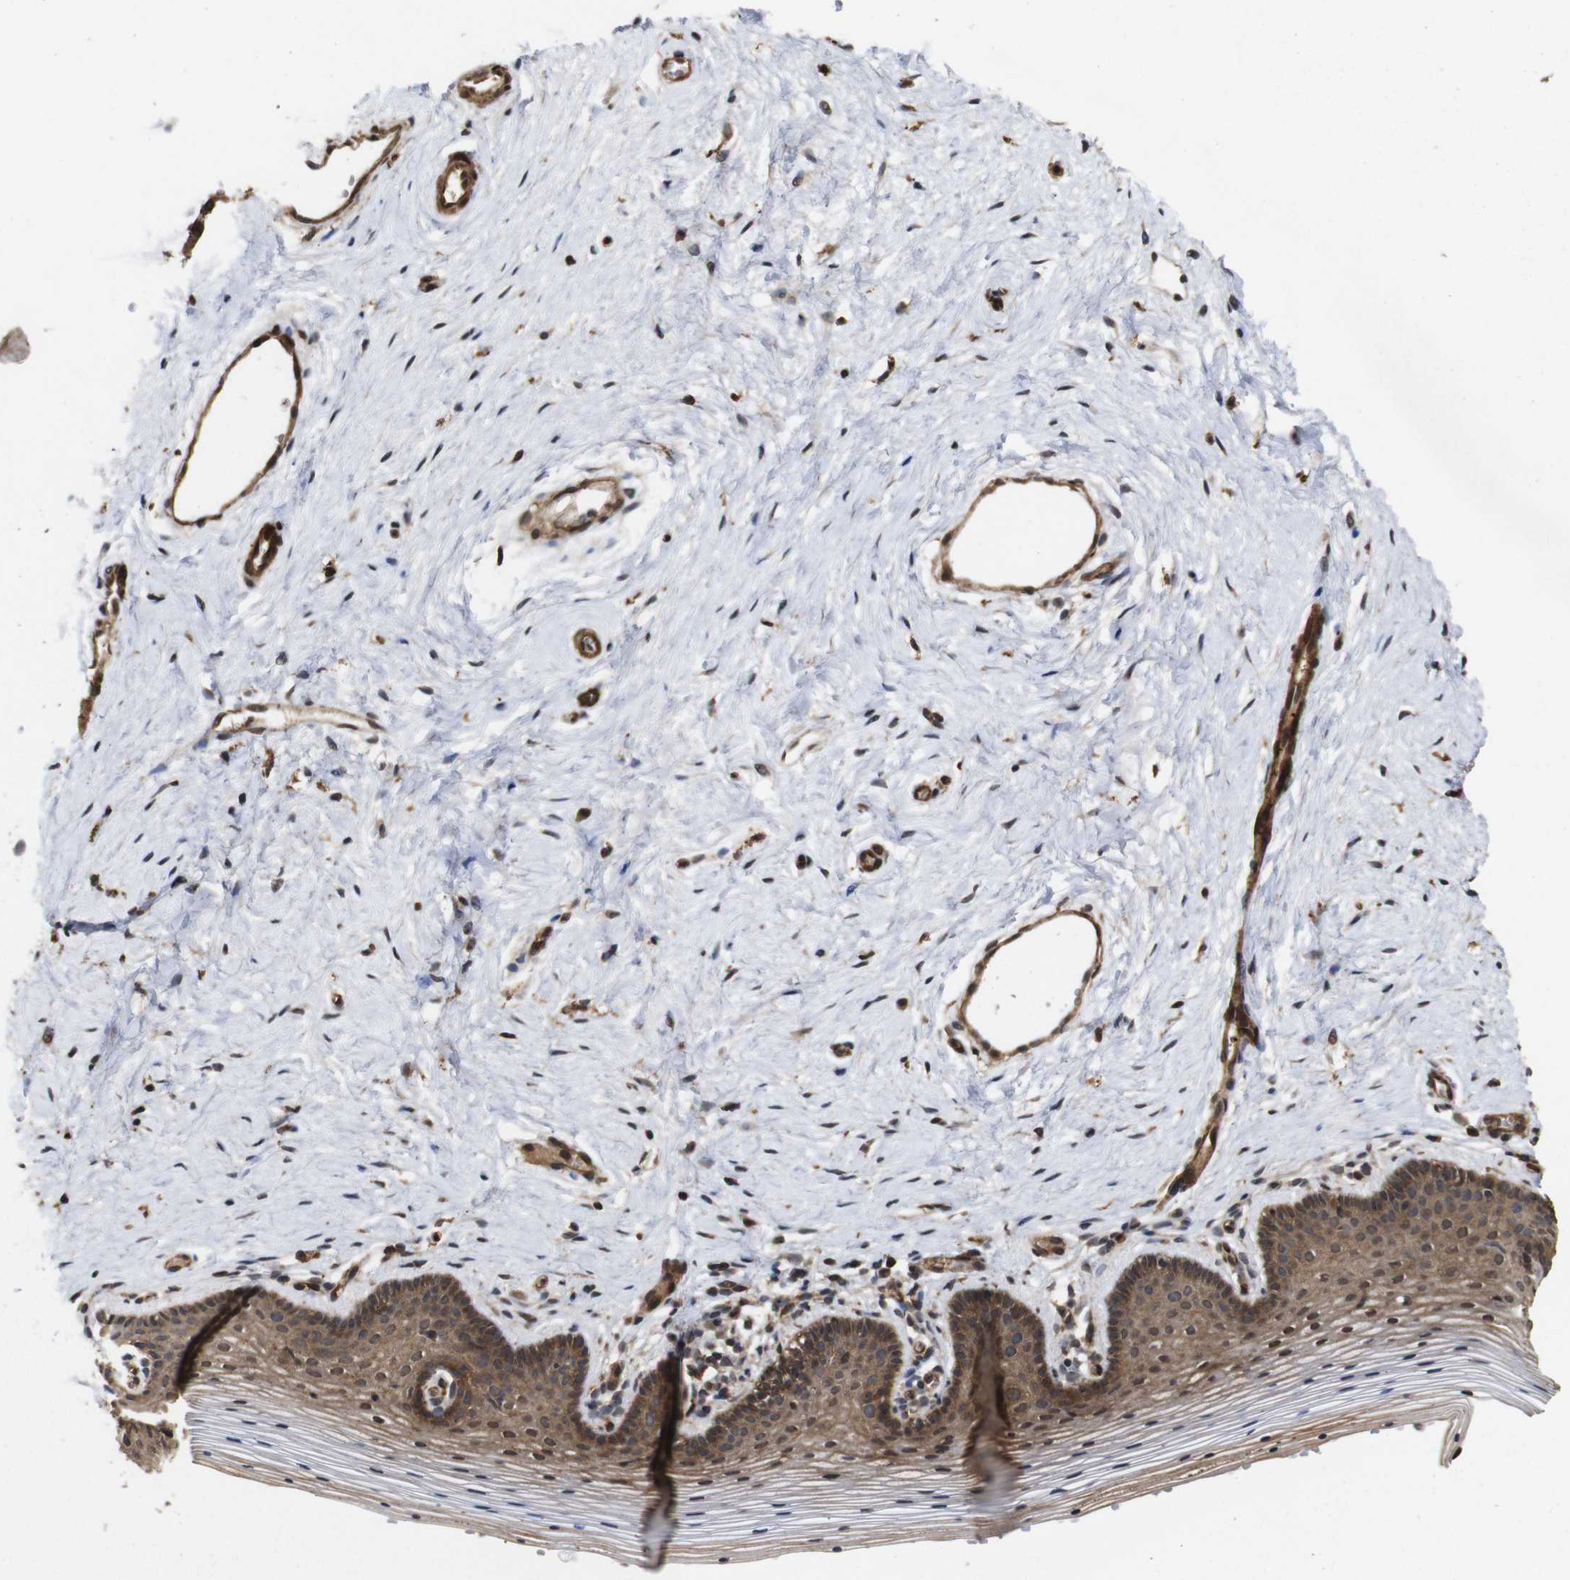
{"staining": {"intensity": "moderate", "quantity": "25%-75%", "location": "cytoplasmic/membranous,nuclear"}, "tissue": "vagina", "cell_type": "Squamous epithelial cells", "image_type": "normal", "snomed": [{"axis": "morphology", "description": "Normal tissue, NOS"}, {"axis": "topography", "description": "Vagina"}], "caption": "Protein analysis of unremarkable vagina shows moderate cytoplasmic/membranous,nuclear staining in about 25%-75% of squamous epithelial cells.", "gene": "NANOS1", "patient": {"sex": "female", "age": 32}}